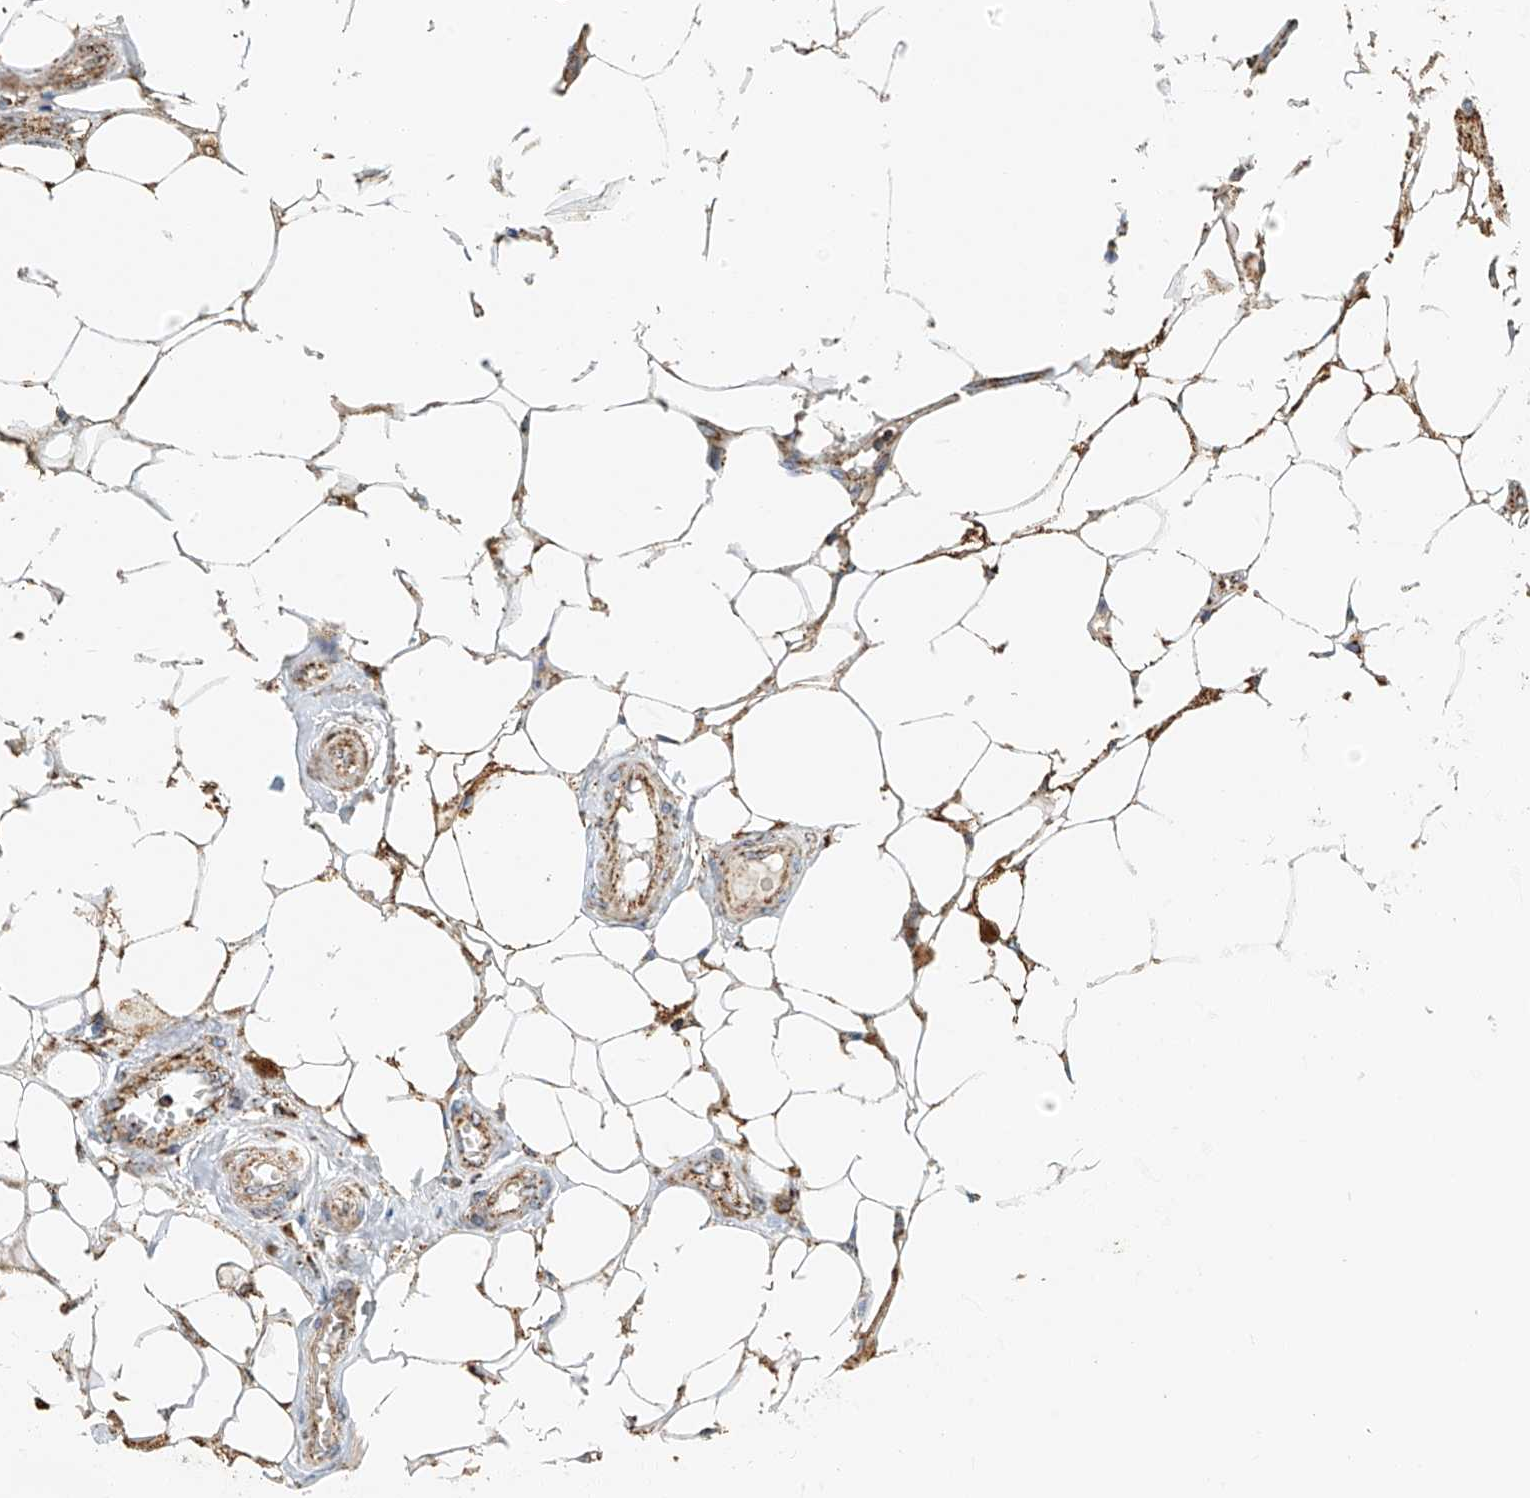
{"staining": {"intensity": "strong", "quantity": ">75%", "location": "cytoplasmic/membranous"}, "tissue": "breast cancer", "cell_type": "Tumor cells", "image_type": "cancer", "snomed": [{"axis": "morphology", "description": "Duct carcinoma"}, {"axis": "topography", "description": "Breast"}], "caption": "This image shows IHC staining of intraductal carcinoma (breast), with high strong cytoplasmic/membranous expression in about >75% of tumor cells.", "gene": "YIPF7", "patient": {"sex": "female", "age": 80}}